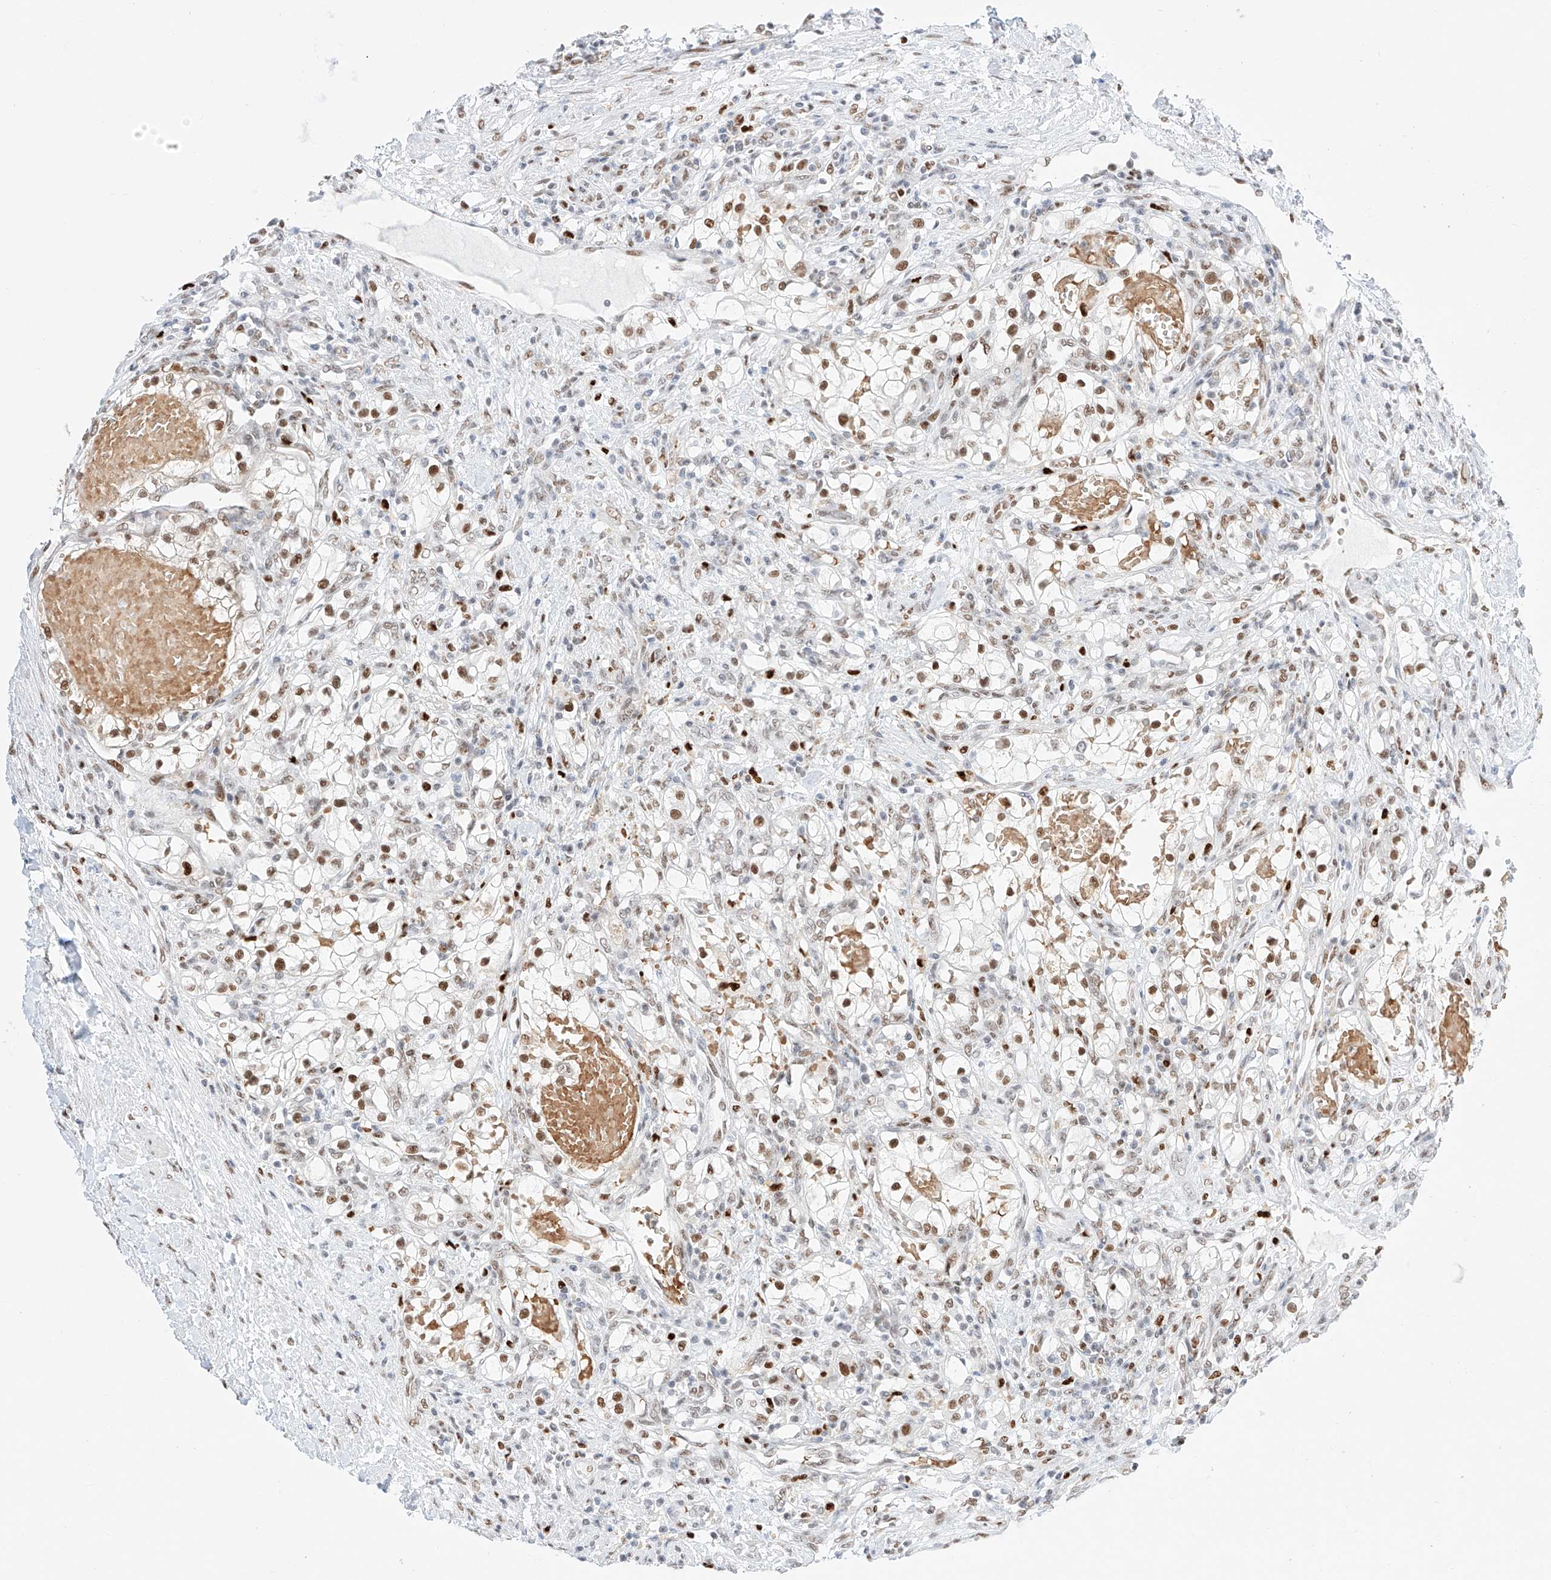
{"staining": {"intensity": "strong", "quantity": "25%-75%", "location": "nuclear"}, "tissue": "renal cancer", "cell_type": "Tumor cells", "image_type": "cancer", "snomed": [{"axis": "morphology", "description": "Normal tissue, NOS"}, {"axis": "morphology", "description": "Adenocarcinoma, NOS"}, {"axis": "topography", "description": "Kidney"}], "caption": "This is an image of immunohistochemistry (IHC) staining of adenocarcinoma (renal), which shows strong staining in the nuclear of tumor cells.", "gene": "APIP", "patient": {"sex": "male", "age": 68}}